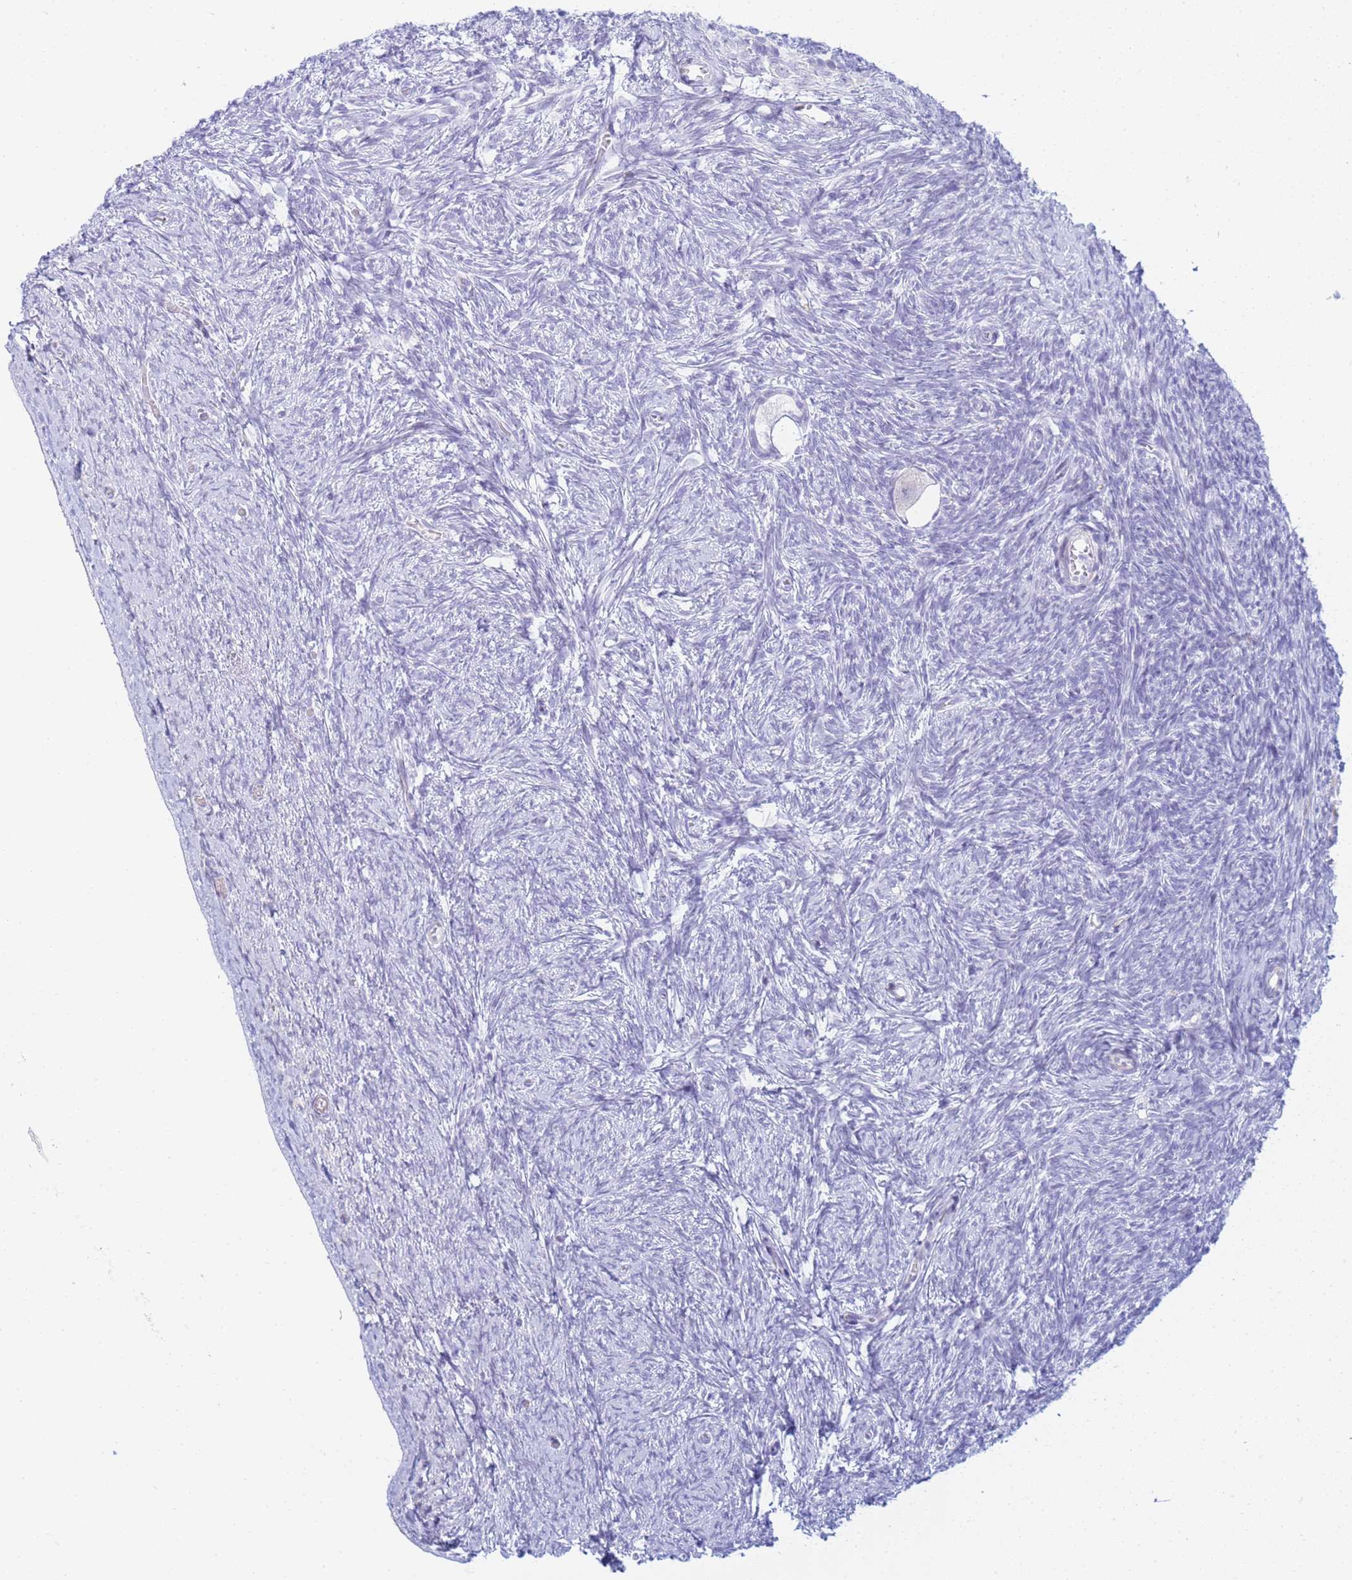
{"staining": {"intensity": "negative", "quantity": "none", "location": "none"}, "tissue": "ovary", "cell_type": "Follicle cells", "image_type": "normal", "snomed": [{"axis": "morphology", "description": "Normal tissue, NOS"}, {"axis": "topography", "description": "Ovary"}], "caption": "Immunohistochemical staining of benign human ovary displays no significant staining in follicle cells. Nuclei are stained in blue.", "gene": "SNX20", "patient": {"sex": "female", "age": 44}}